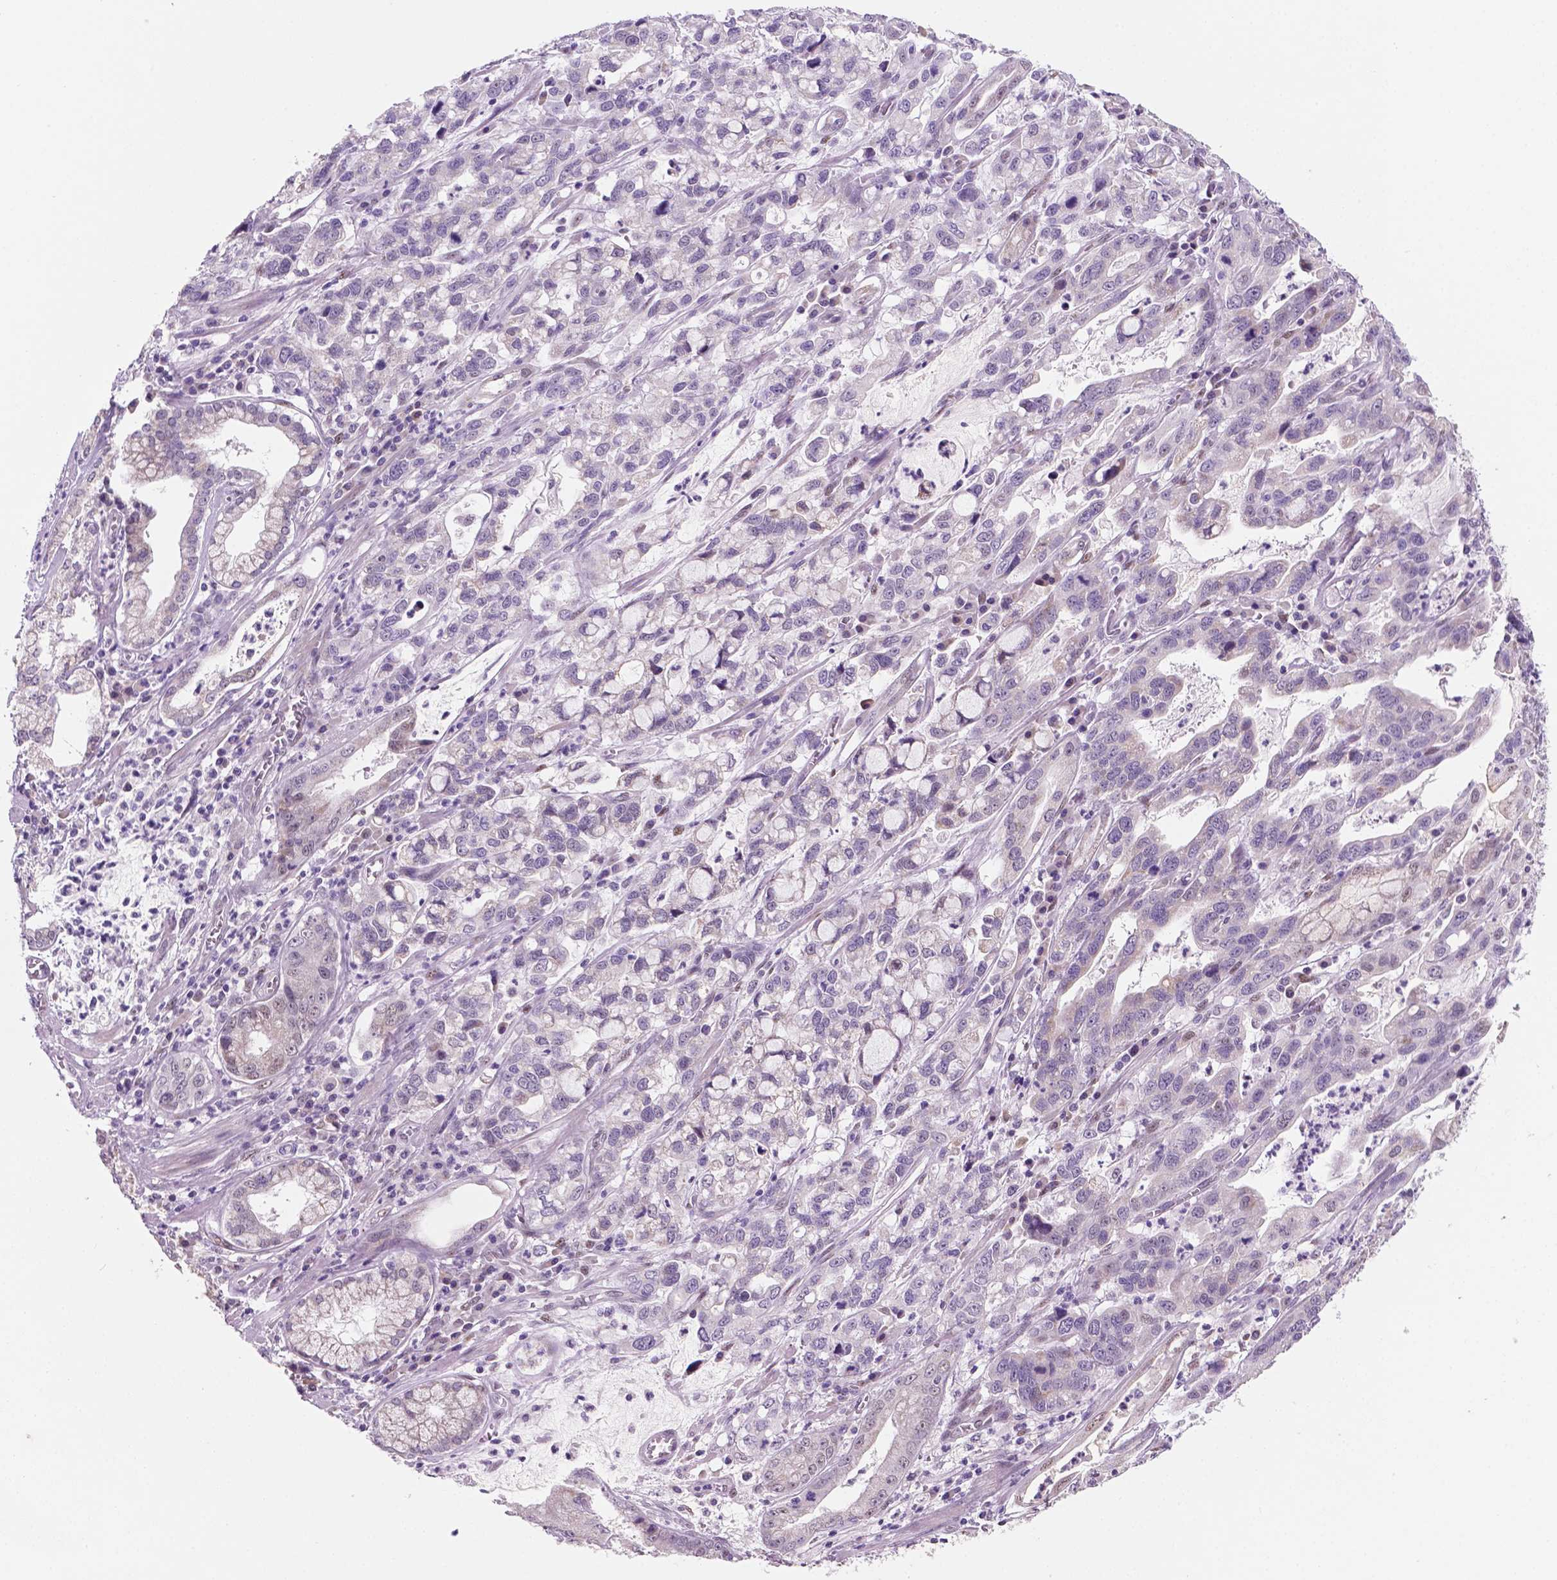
{"staining": {"intensity": "negative", "quantity": "none", "location": "none"}, "tissue": "stomach cancer", "cell_type": "Tumor cells", "image_type": "cancer", "snomed": [{"axis": "morphology", "description": "Adenocarcinoma, NOS"}, {"axis": "topography", "description": "Stomach, lower"}], "caption": "Adenocarcinoma (stomach) was stained to show a protein in brown. There is no significant expression in tumor cells. The staining was performed using DAB to visualize the protein expression in brown, while the nuclei were stained in blue with hematoxylin (Magnification: 20x).", "gene": "C18orf21", "patient": {"sex": "female", "age": 76}}